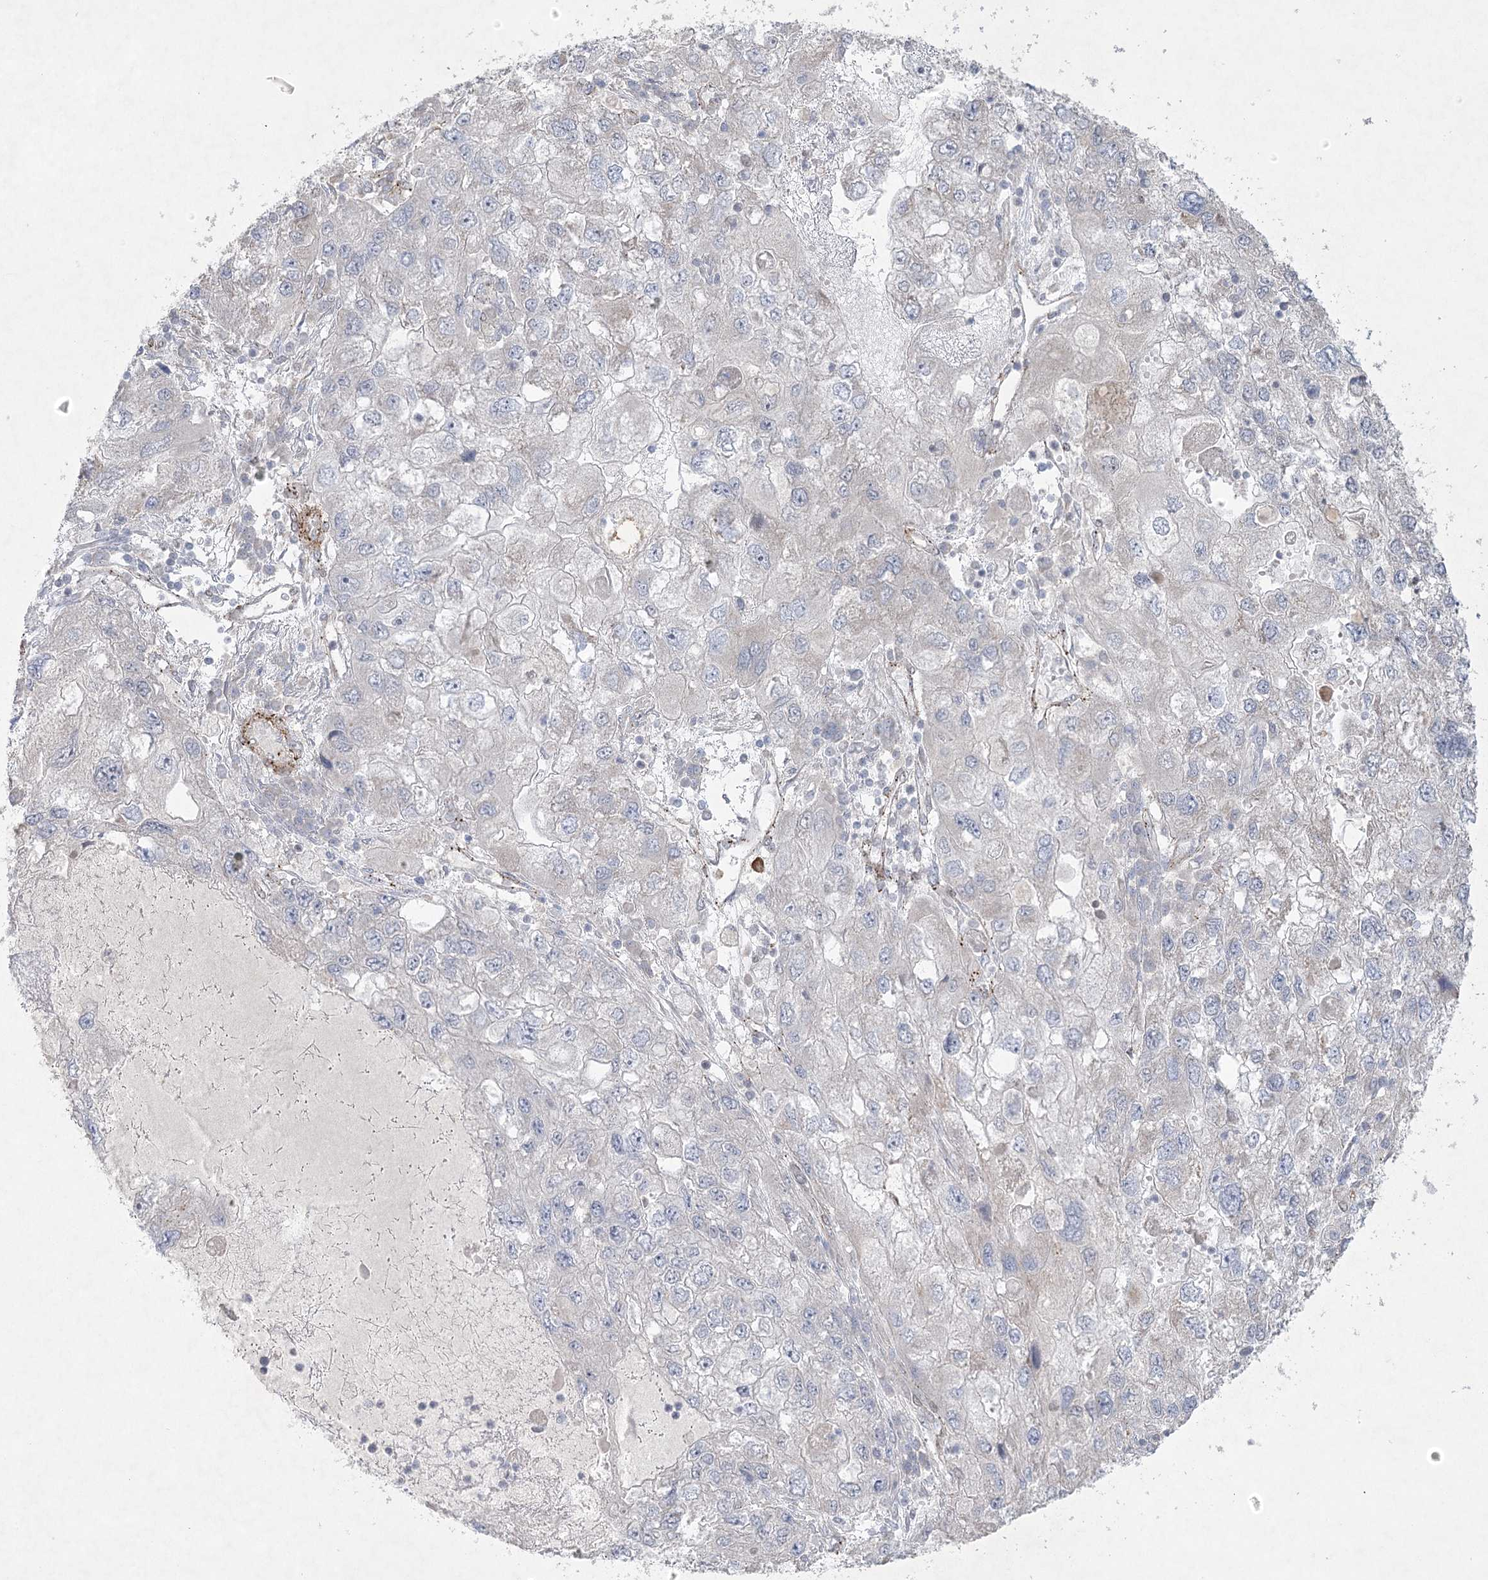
{"staining": {"intensity": "negative", "quantity": "none", "location": "none"}, "tissue": "endometrial cancer", "cell_type": "Tumor cells", "image_type": "cancer", "snomed": [{"axis": "morphology", "description": "Adenocarcinoma, NOS"}, {"axis": "topography", "description": "Endometrium"}], "caption": "Tumor cells are negative for protein expression in human adenocarcinoma (endometrial).", "gene": "AMTN", "patient": {"sex": "female", "age": 49}}